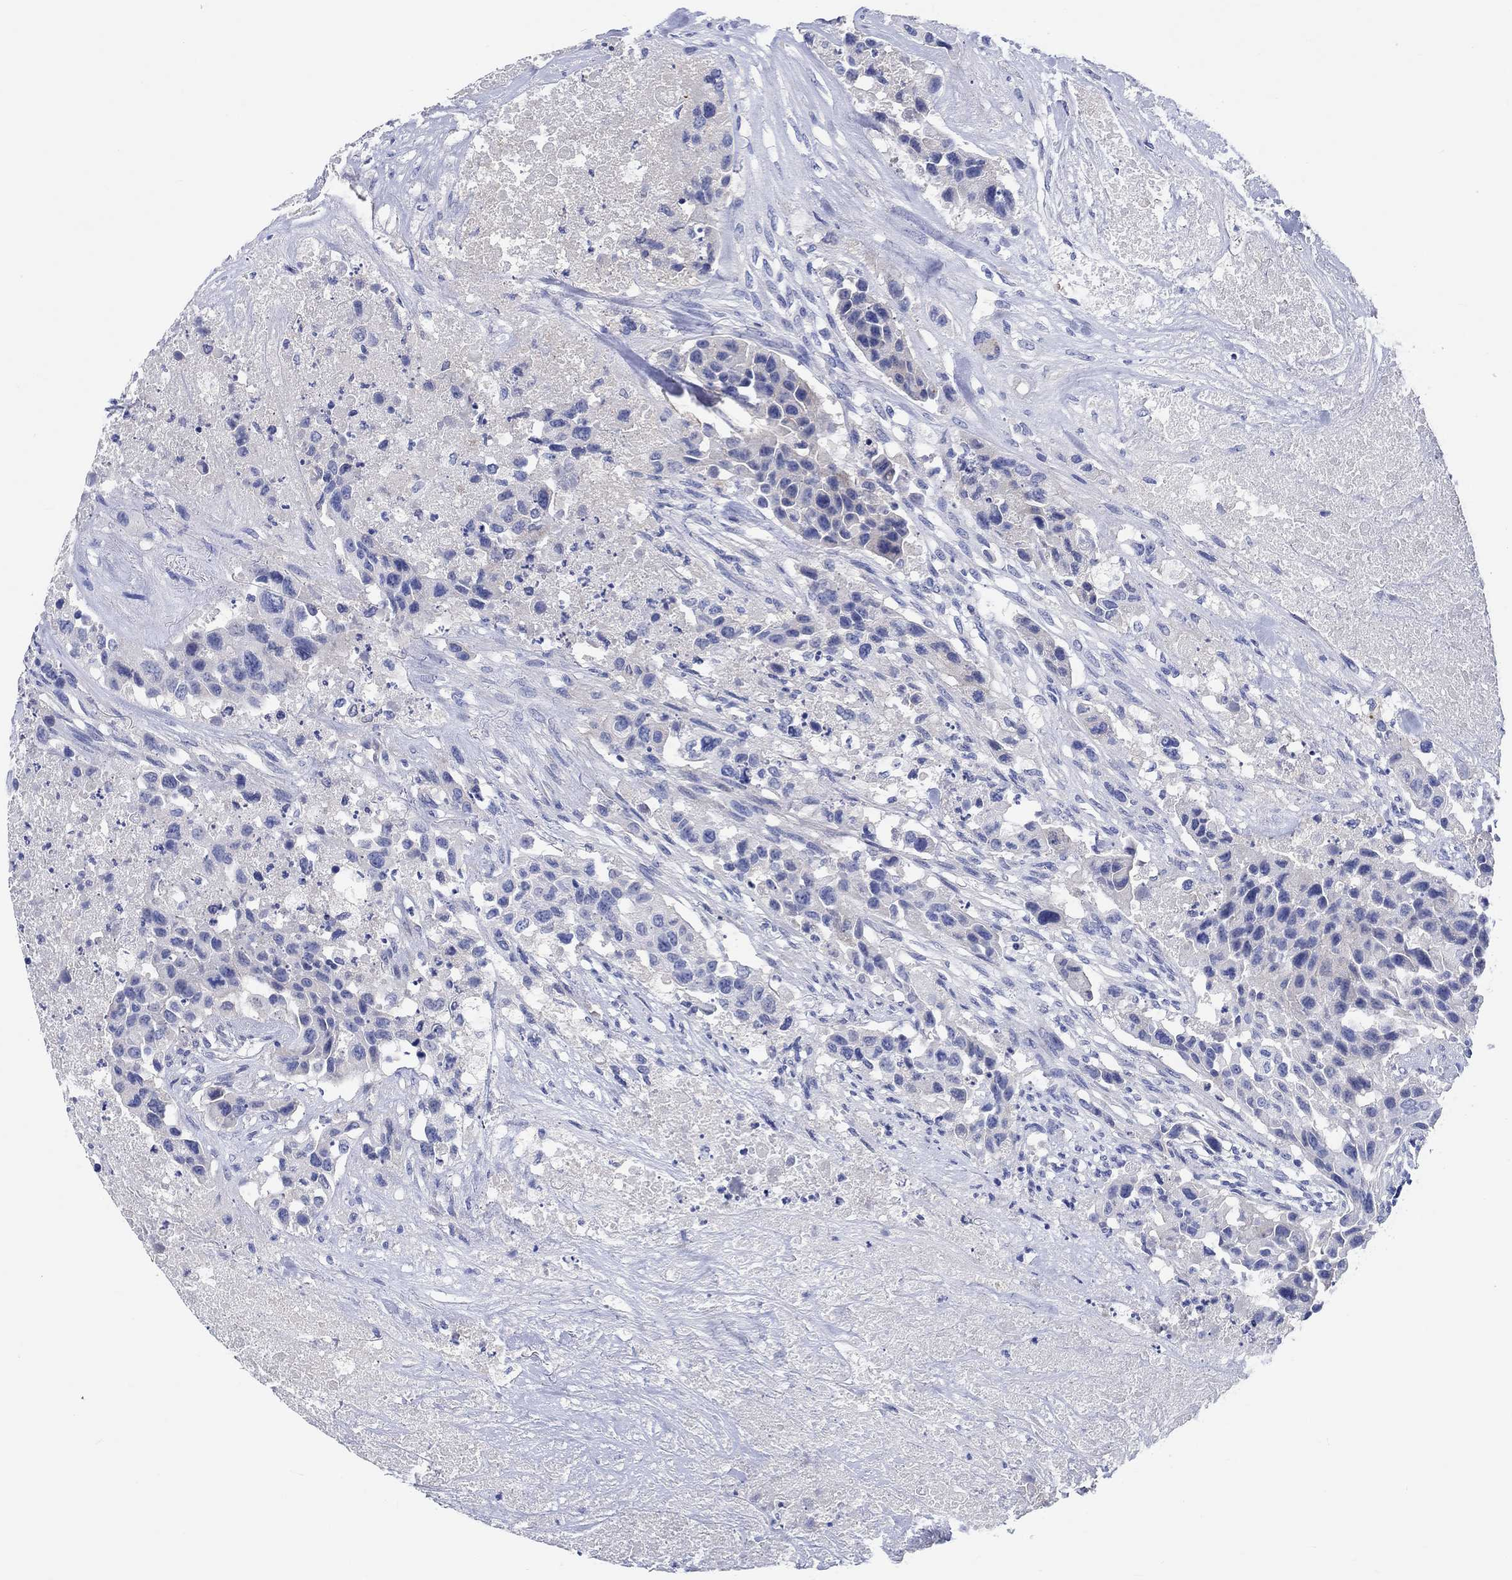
{"staining": {"intensity": "negative", "quantity": "none", "location": "none"}, "tissue": "urothelial cancer", "cell_type": "Tumor cells", "image_type": "cancer", "snomed": [{"axis": "morphology", "description": "Urothelial carcinoma, High grade"}, {"axis": "topography", "description": "Urinary bladder"}], "caption": "This is a micrograph of immunohistochemistry staining of urothelial carcinoma (high-grade), which shows no expression in tumor cells.", "gene": "SHISA4", "patient": {"sex": "female", "age": 73}}